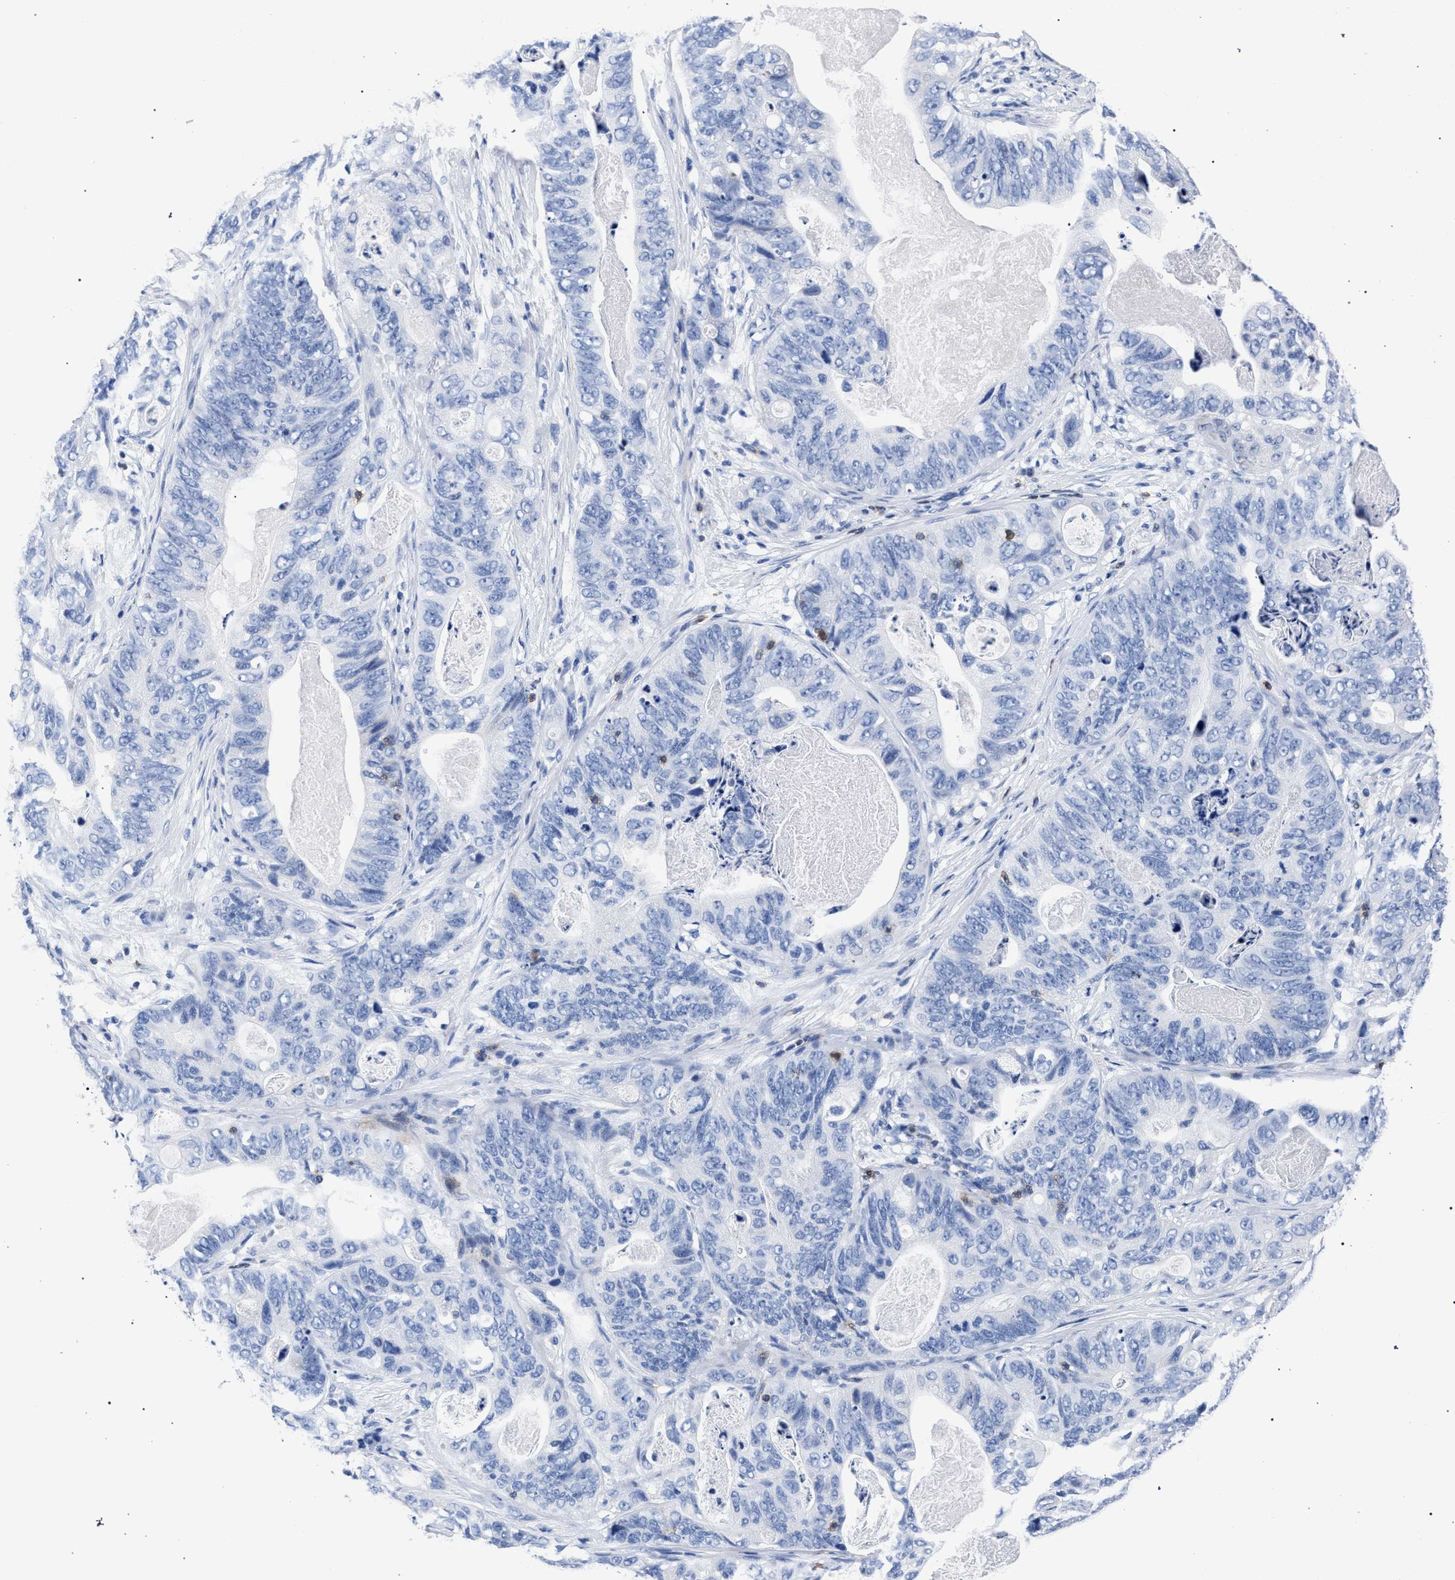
{"staining": {"intensity": "negative", "quantity": "none", "location": "none"}, "tissue": "stomach cancer", "cell_type": "Tumor cells", "image_type": "cancer", "snomed": [{"axis": "morphology", "description": "Adenocarcinoma, NOS"}, {"axis": "topography", "description": "Stomach"}], "caption": "A micrograph of human stomach cancer is negative for staining in tumor cells. Brightfield microscopy of immunohistochemistry (IHC) stained with DAB (3,3'-diaminobenzidine) (brown) and hematoxylin (blue), captured at high magnification.", "gene": "KLRK1", "patient": {"sex": "female", "age": 89}}